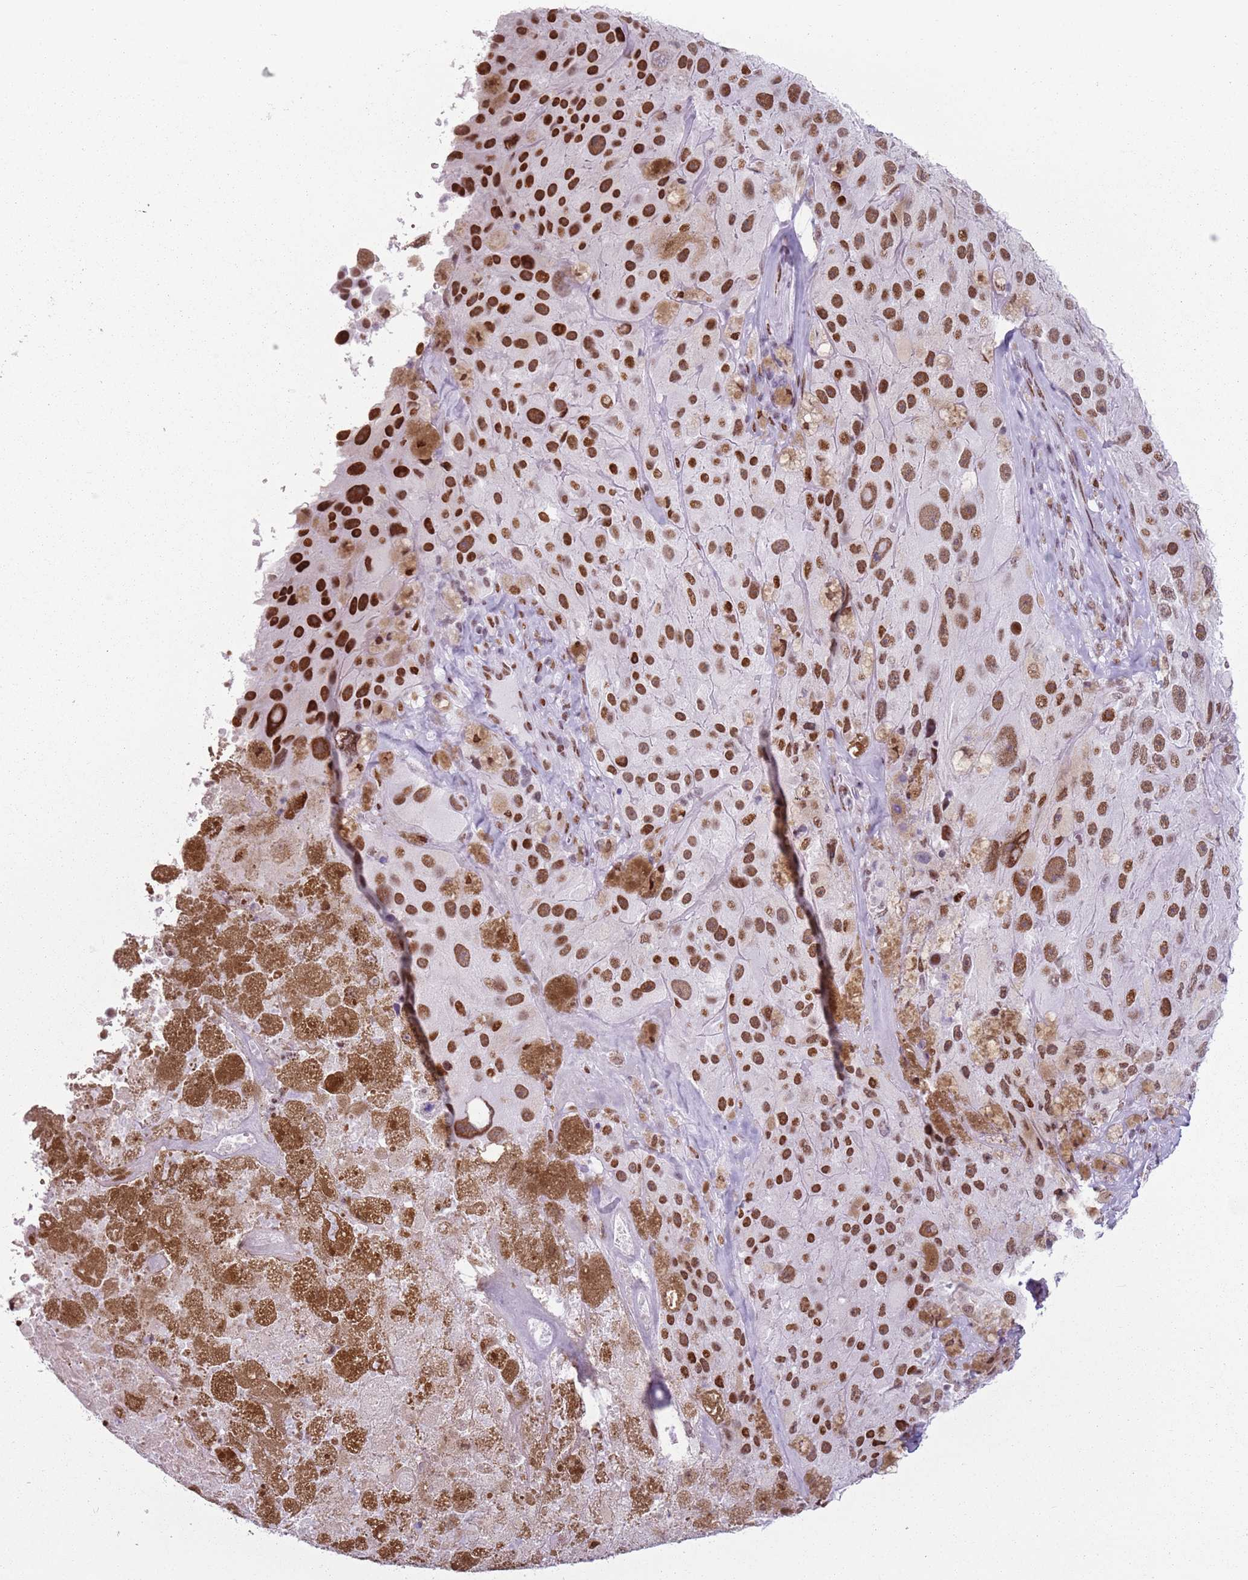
{"staining": {"intensity": "strong", "quantity": ">75%", "location": "nuclear"}, "tissue": "melanoma", "cell_type": "Tumor cells", "image_type": "cancer", "snomed": [{"axis": "morphology", "description": "Malignant melanoma, Metastatic site"}, {"axis": "topography", "description": "Lymph node"}], "caption": "Immunohistochemical staining of human malignant melanoma (metastatic site) displays strong nuclear protein positivity in approximately >75% of tumor cells.", "gene": "FAM104B", "patient": {"sex": "male", "age": 62}}